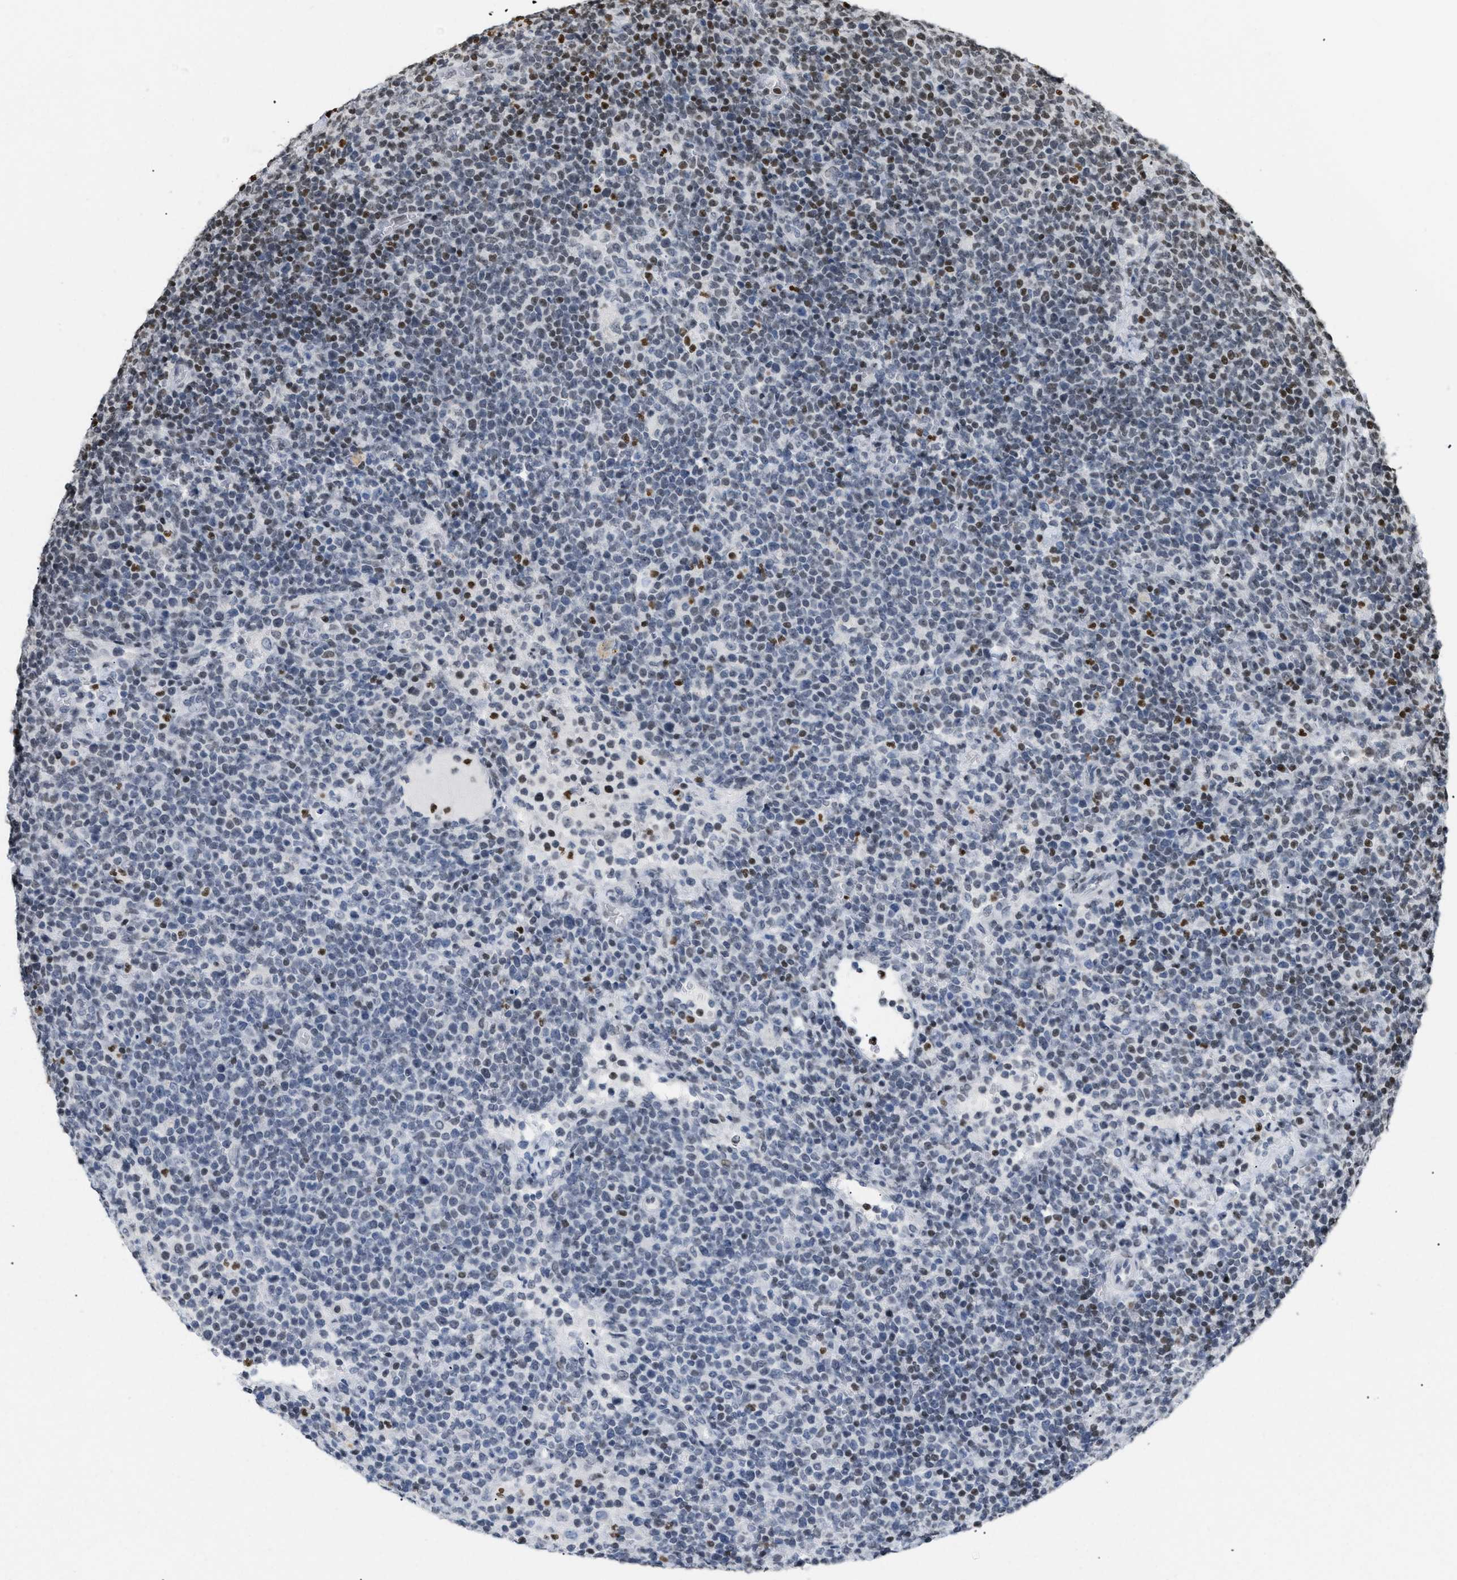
{"staining": {"intensity": "weak", "quantity": "<25%", "location": "nuclear"}, "tissue": "lymphoma", "cell_type": "Tumor cells", "image_type": "cancer", "snomed": [{"axis": "morphology", "description": "Malignant lymphoma, non-Hodgkin's type, High grade"}, {"axis": "topography", "description": "Lymph node"}], "caption": "Immunohistochemistry (IHC) photomicrograph of neoplastic tissue: malignant lymphoma, non-Hodgkin's type (high-grade) stained with DAB (3,3'-diaminobenzidine) reveals no significant protein staining in tumor cells.", "gene": "HMGN2", "patient": {"sex": "male", "age": 61}}